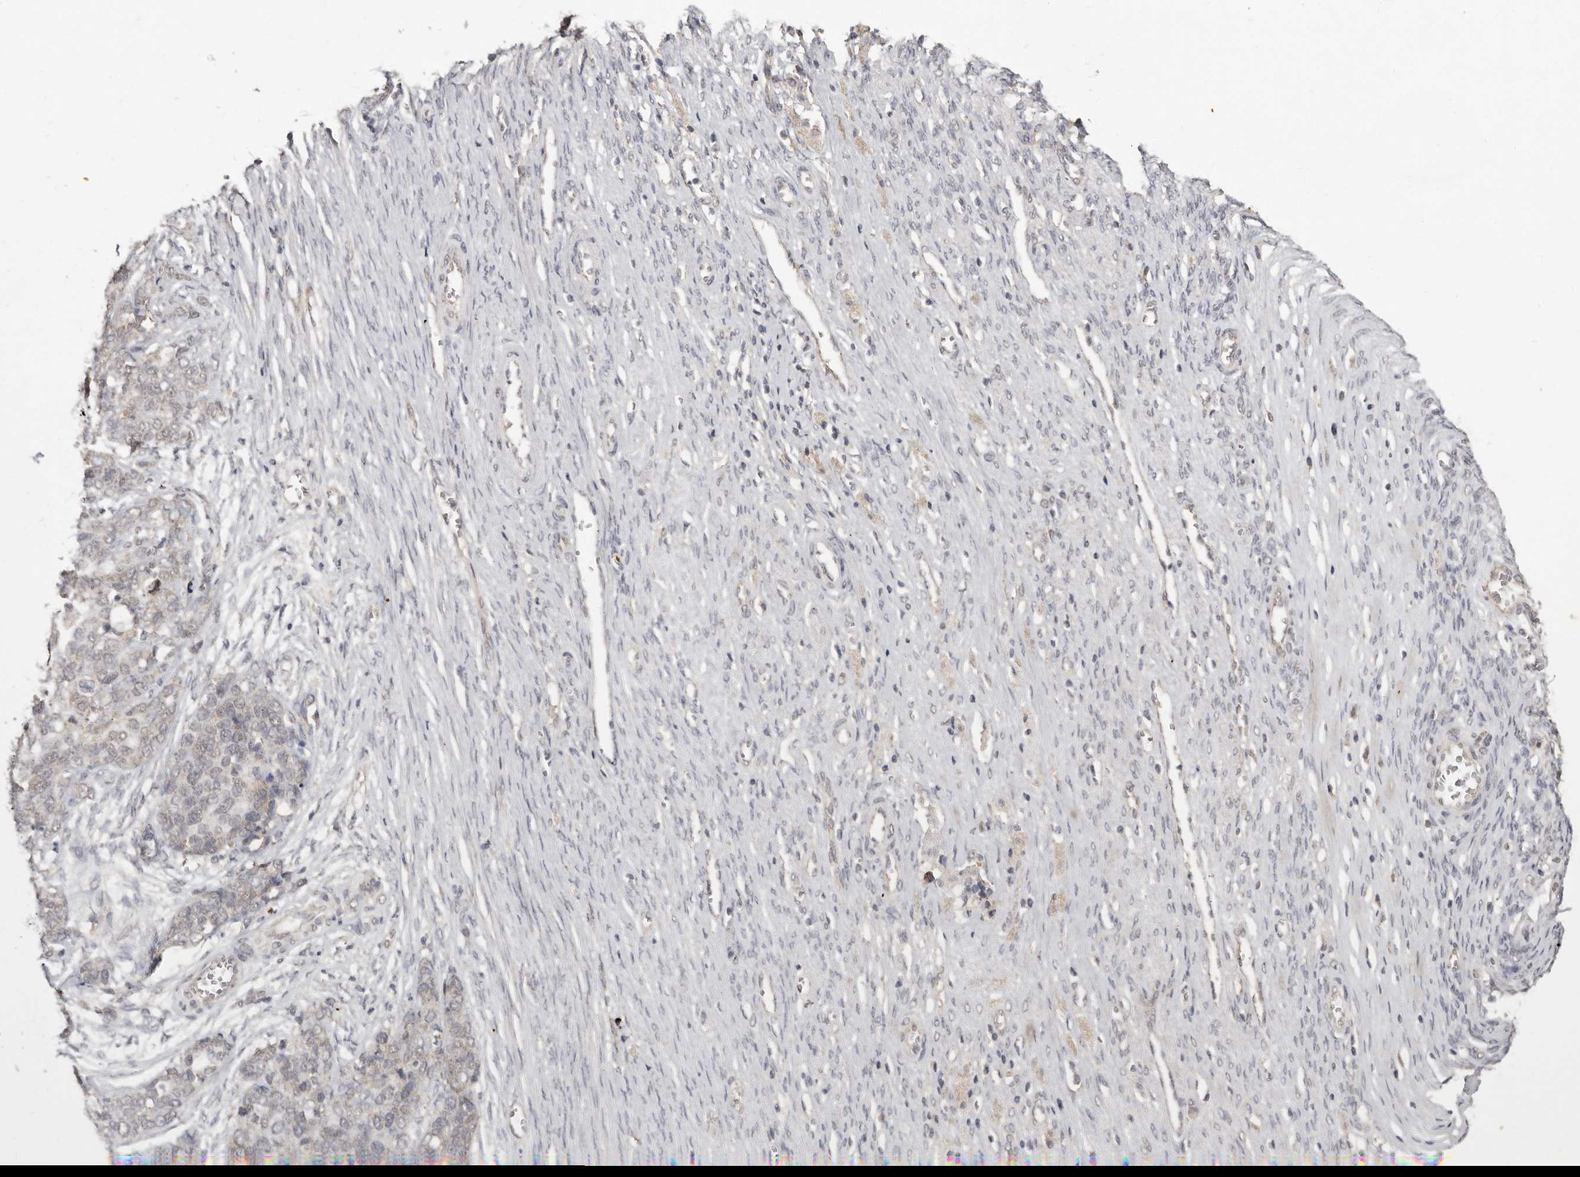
{"staining": {"intensity": "weak", "quantity": "25%-75%", "location": "cytoplasmic/membranous"}, "tissue": "ovarian cancer", "cell_type": "Tumor cells", "image_type": "cancer", "snomed": [{"axis": "morphology", "description": "Cystadenocarcinoma, serous, NOS"}, {"axis": "topography", "description": "Ovary"}], "caption": "Serous cystadenocarcinoma (ovarian) tissue displays weak cytoplasmic/membranous staining in about 25%-75% of tumor cells, visualized by immunohistochemistry.", "gene": "LINGO2", "patient": {"sex": "female", "age": 44}}